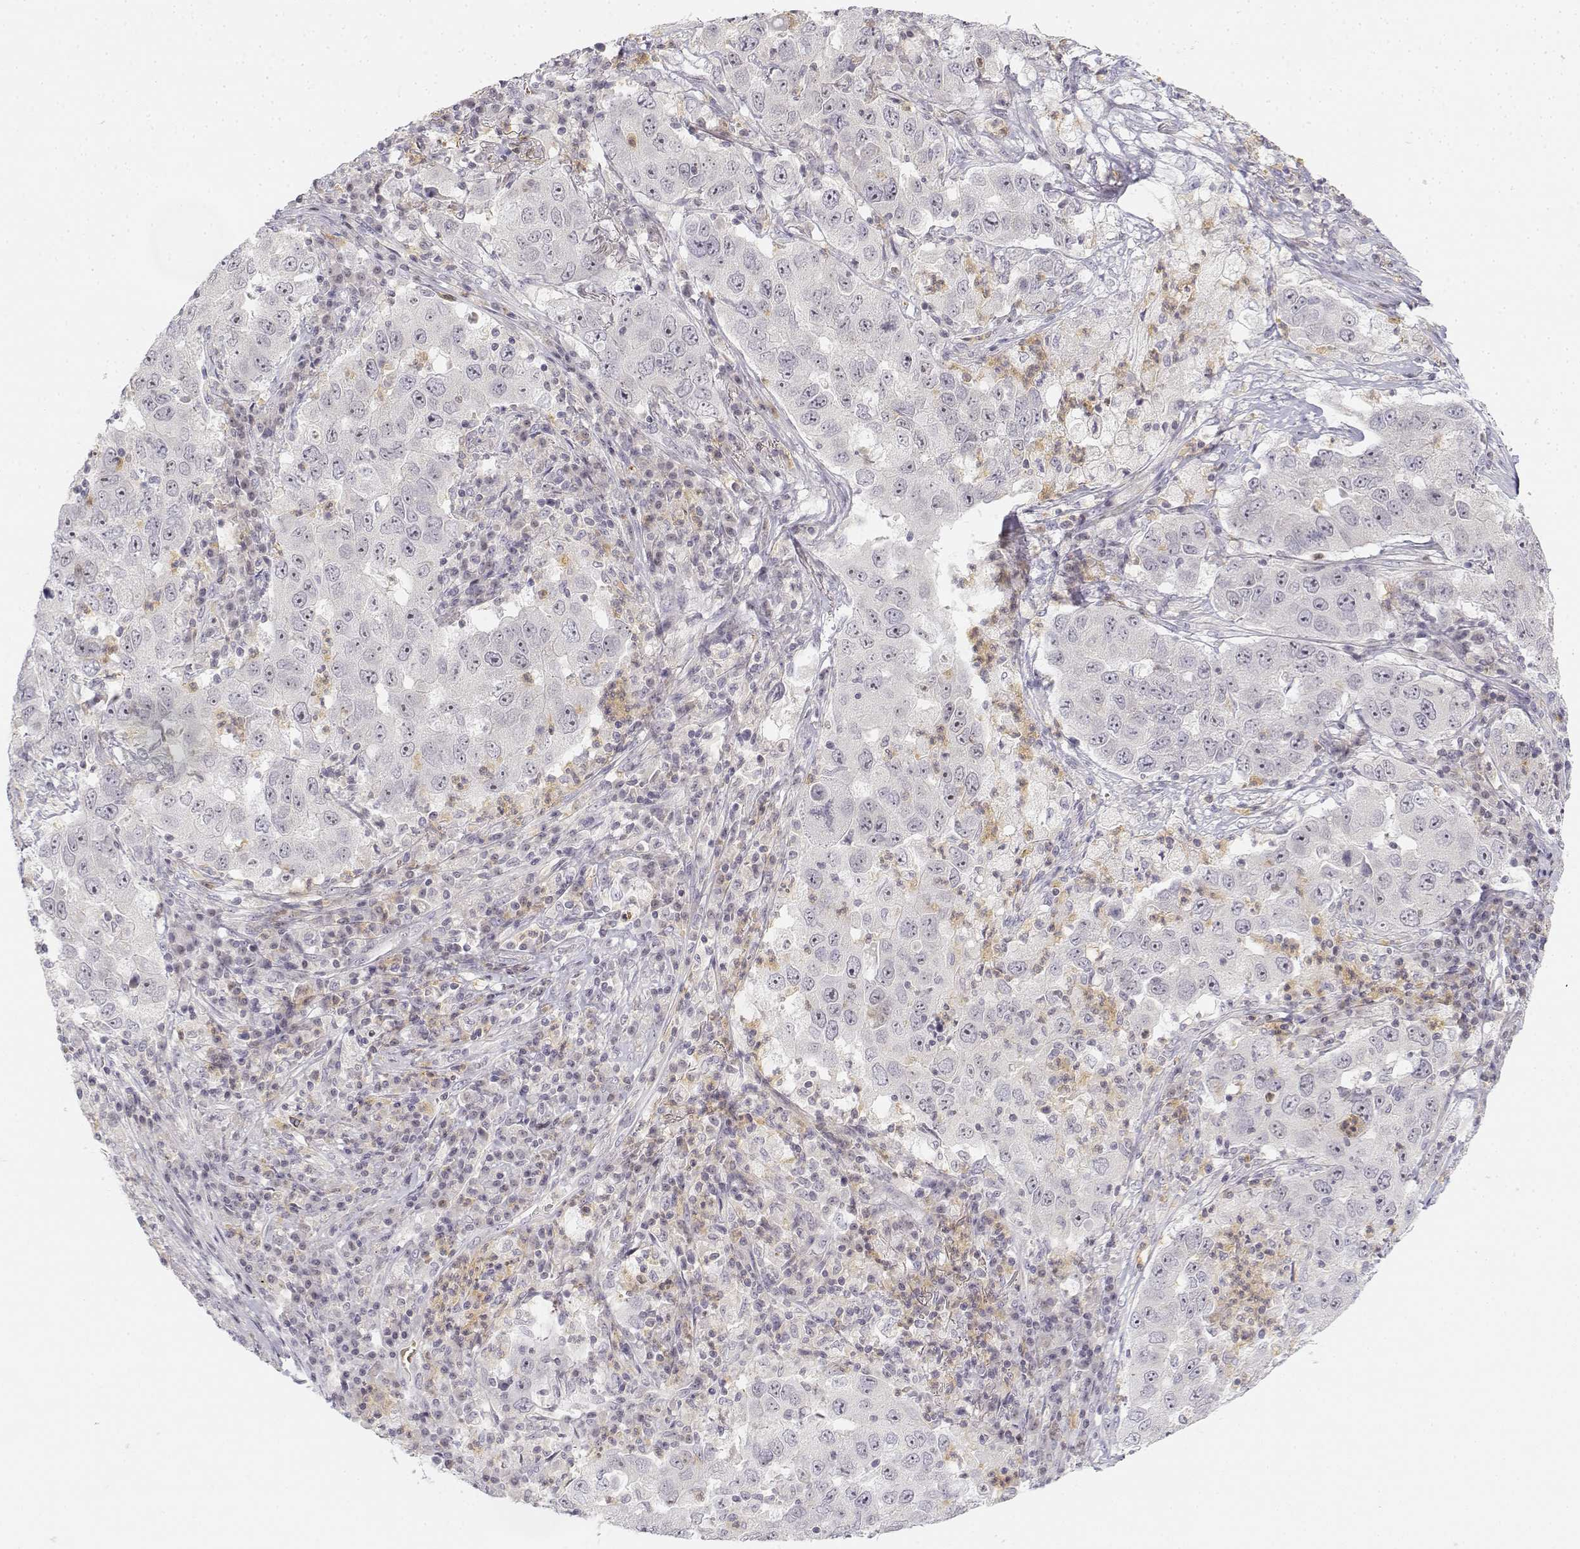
{"staining": {"intensity": "negative", "quantity": "none", "location": "none"}, "tissue": "lung cancer", "cell_type": "Tumor cells", "image_type": "cancer", "snomed": [{"axis": "morphology", "description": "Adenocarcinoma, NOS"}, {"axis": "topography", "description": "Lung"}], "caption": "The immunohistochemistry (IHC) photomicrograph has no significant staining in tumor cells of lung adenocarcinoma tissue. (Brightfield microscopy of DAB (3,3'-diaminobenzidine) immunohistochemistry (IHC) at high magnification).", "gene": "GLIPR1L2", "patient": {"sex": "male", "age": 73}}